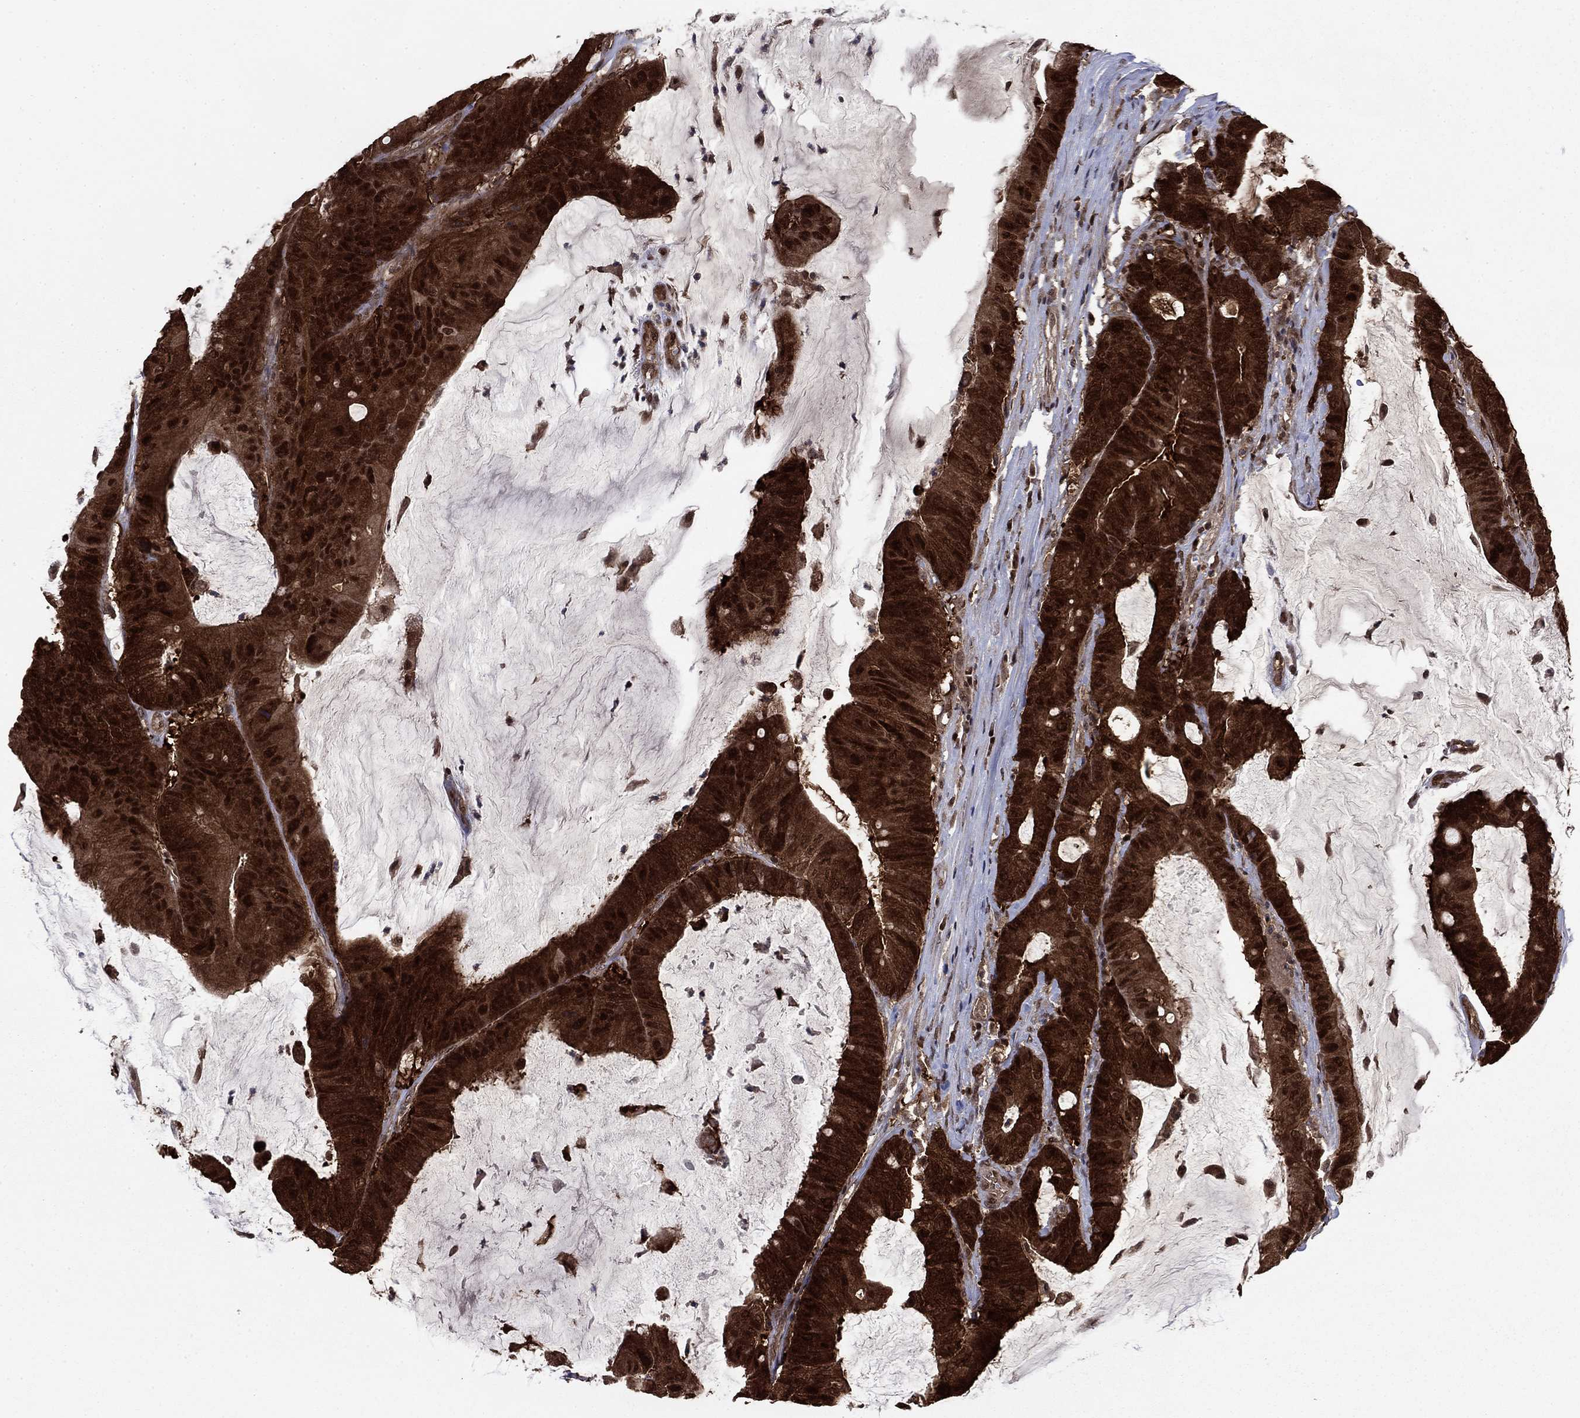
{"staining": {"intensity": "strong", "quantity": ">75%", "location": "cytoplasmic/membranous,nuclear"}, "tissue": "colorectal cancer", "cell_type": "Tumor cells", "image_type": "cancer", "snomed": [{"axis": "morphology", "description": "Adenocarcinoma, NOS"}, {"axis": "topography", "description": "Colon"}], "caption": "DAB immunohistochemical staining of colorectal adenocarcinoma exhibits strong cytoplasmic/membranous and nuclear protein staining in about >75% of tumor cells.", "gene": "FKBP4", "patient": {"sex": "female", "age": 69}}